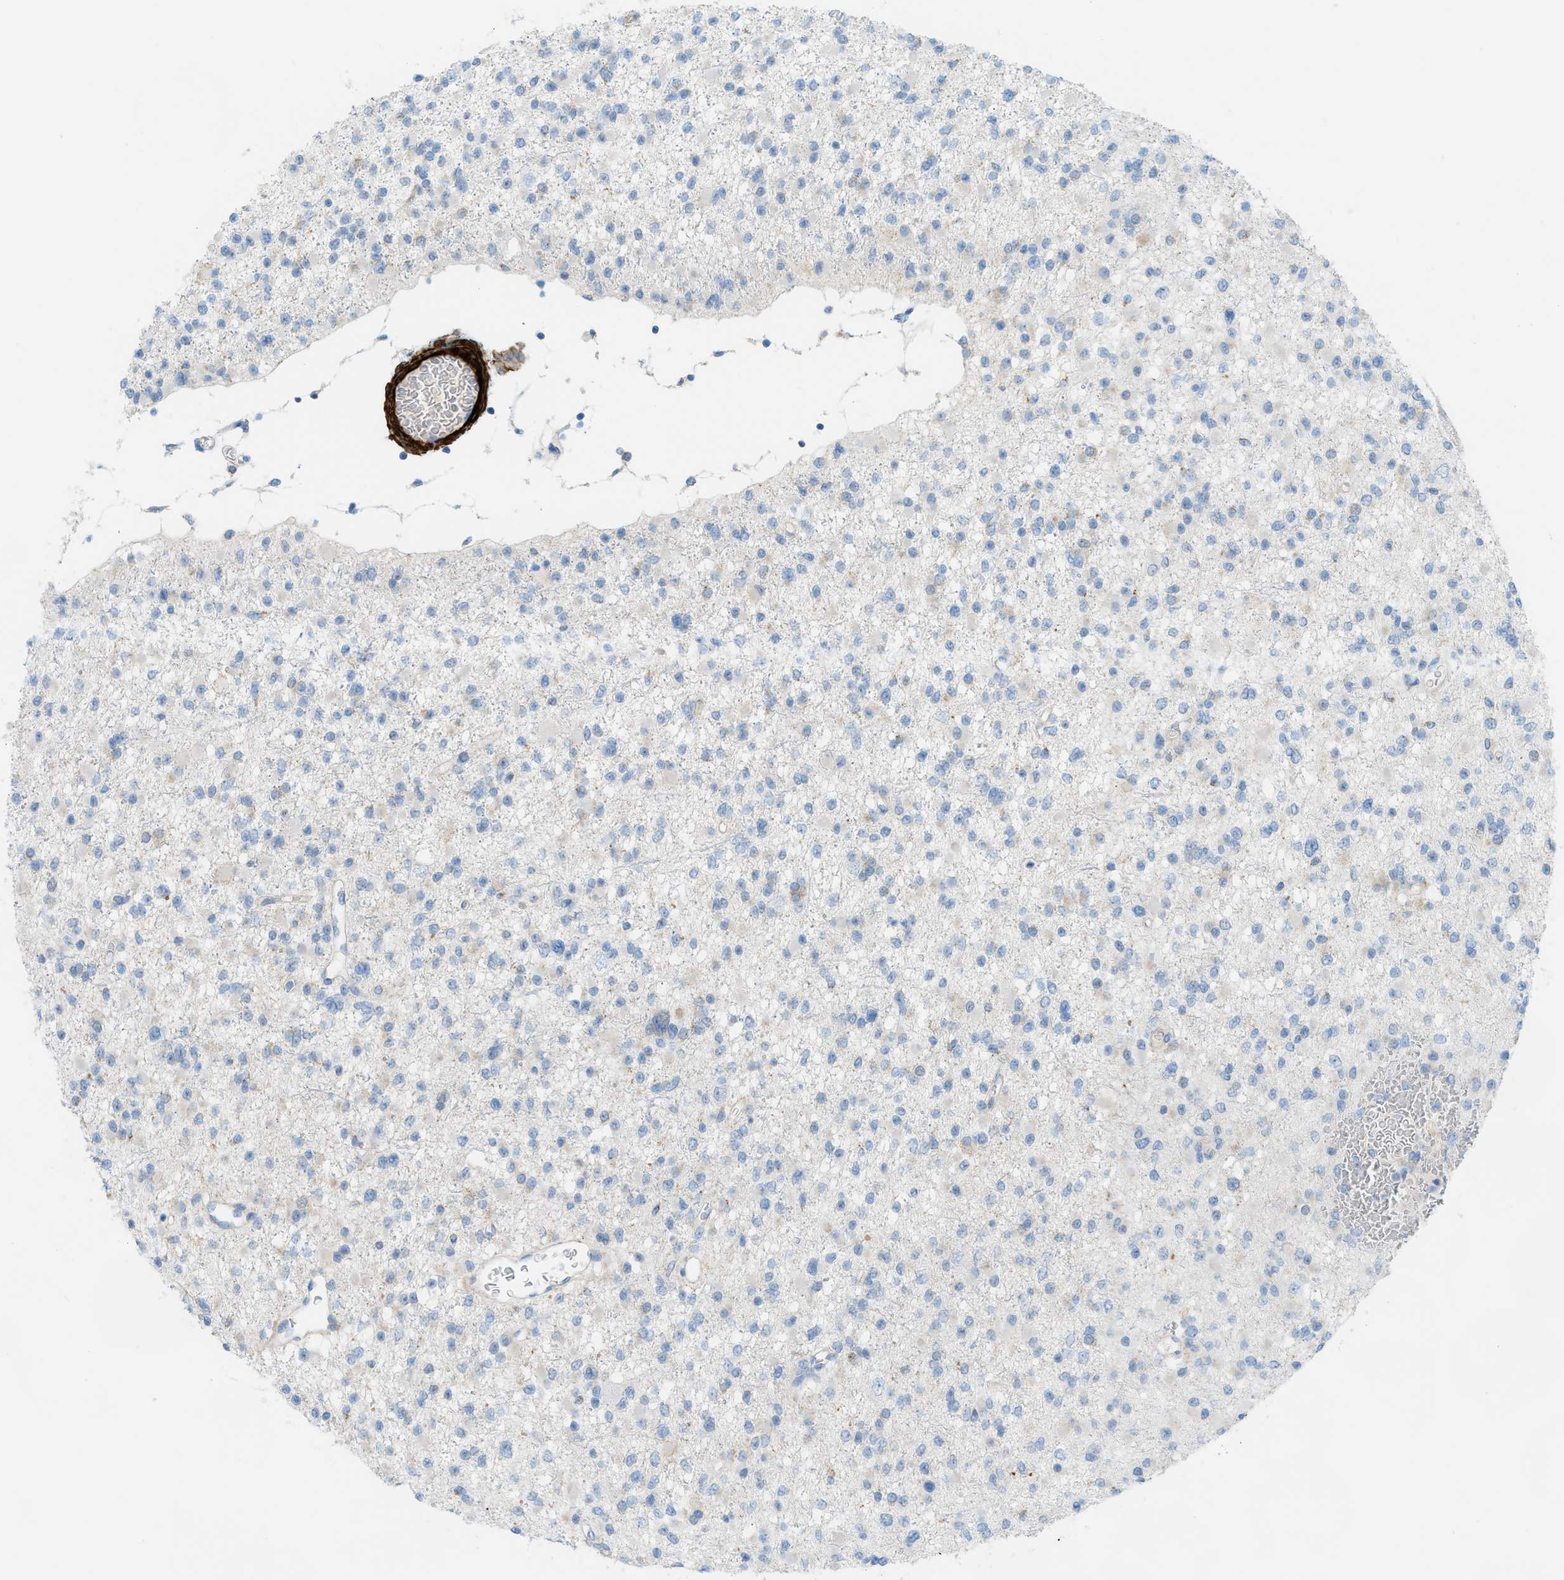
{"staining": {"intensity": "negative", "quantity": "none", "location": "none"}, "tissue": "glioma", "cell_type": "Tumor cells", "image_type": "cancer", "snomed": [{"axis": "morphology", "description": "Glioma, malignant, Low grade"}, {"axis": "topography", "description": "Brain"}], "caption": "Glioma was stained to show a protein in brown. There is no significant staining in tumor cells. (Immunohistochemistry, brightfield microscopy, high magnification).", "gene": "MYH11", "patient": {"sex": "female", "age": 22}}